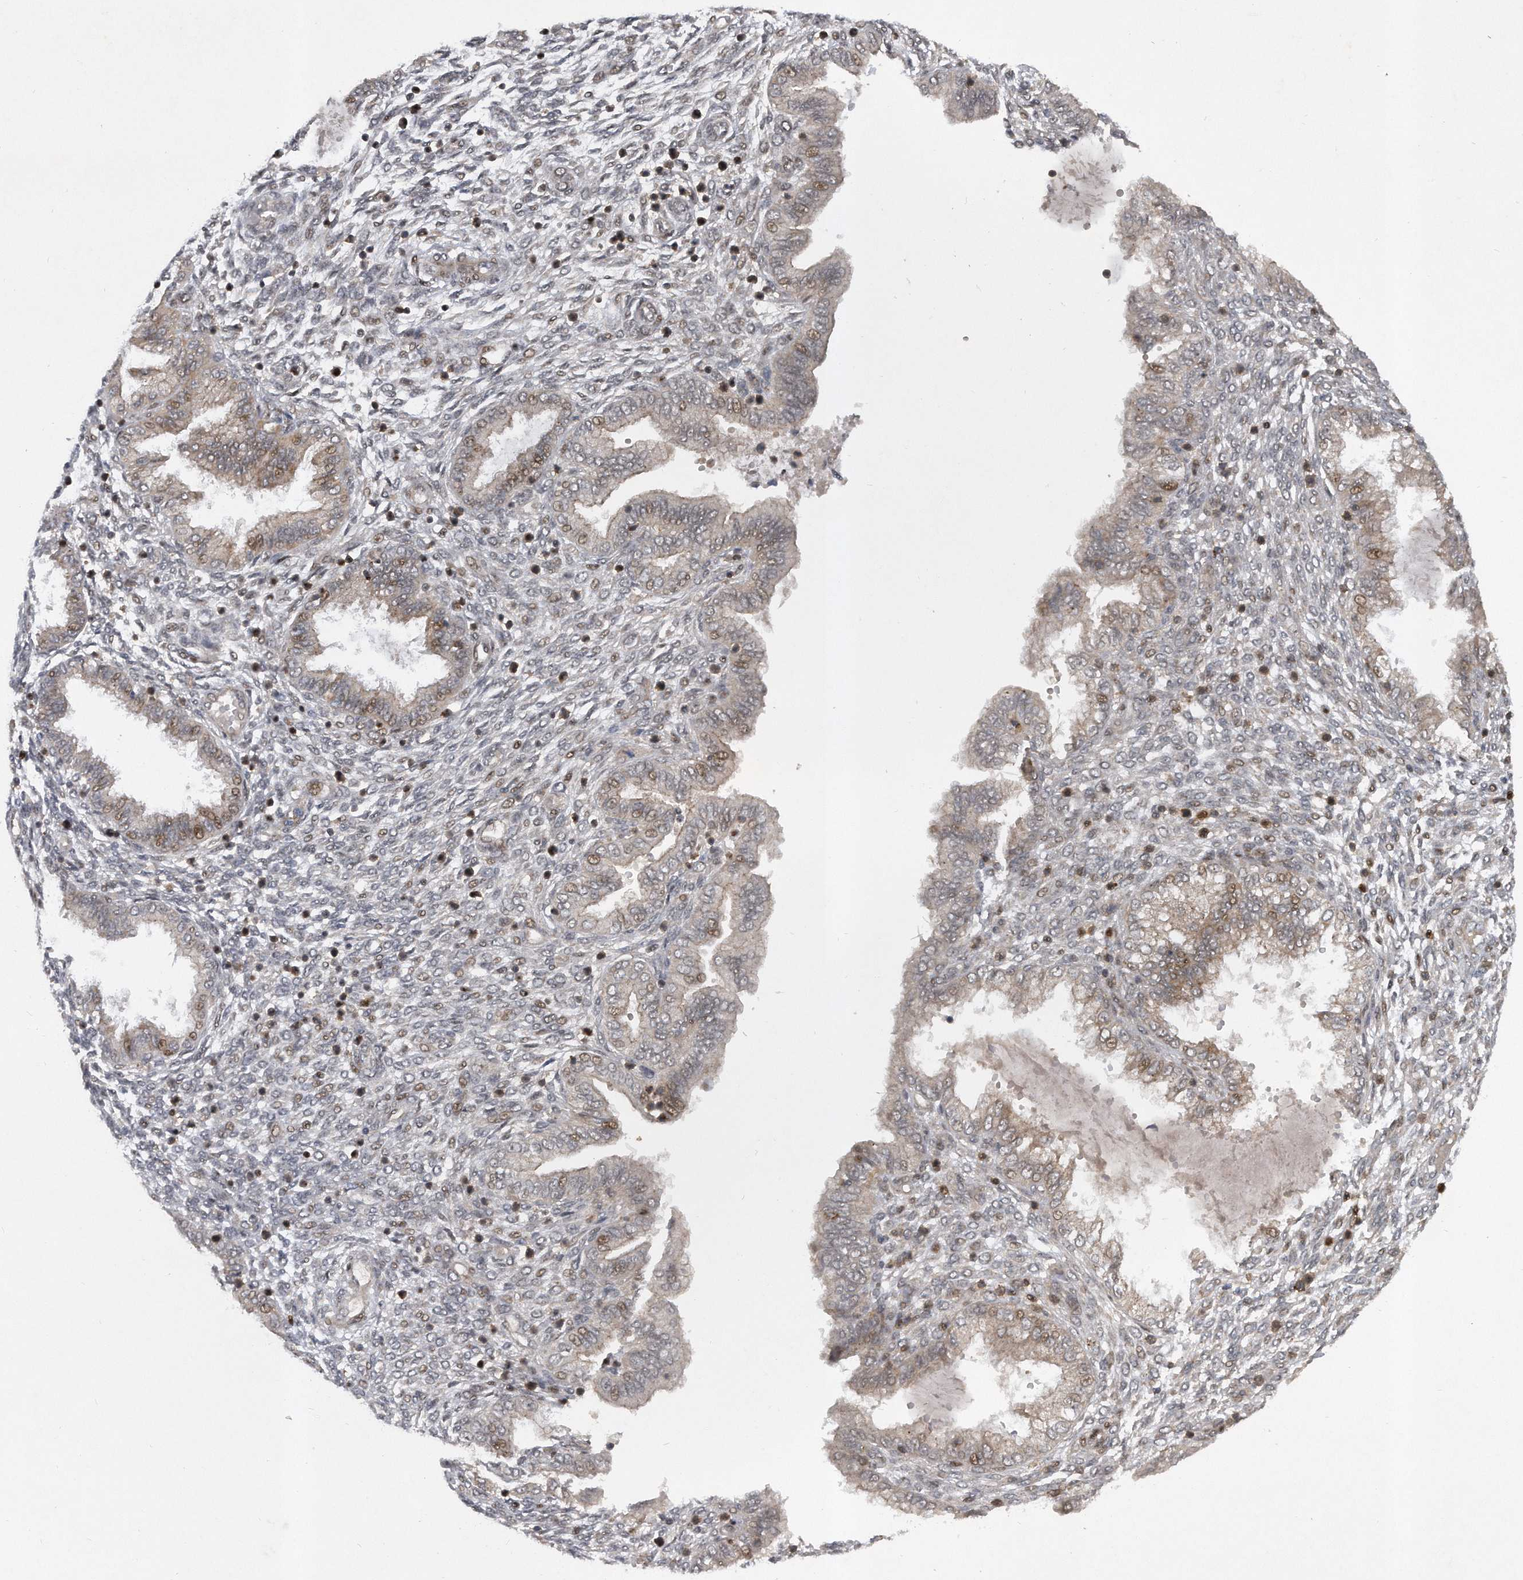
{"staining": {"intensity": "weak", "quantity": "<25%", "location": "cytoplasmic/membranous"}, "tissue": "endometrium", "cell_type": "Cells in endometrial stroma", "image_type": "normal", "snomed": [{"axis": "morphology", "description": "Normal tissue, NOS"}, {"axis": "topography", "description": "Endometrium"}], "caption": "Protein analysis of normal endometrium reveals no significant staining in cells in endometrial stroma.", "gene": "PGBD2", "patient": {"sex": "female", "age": 33}}